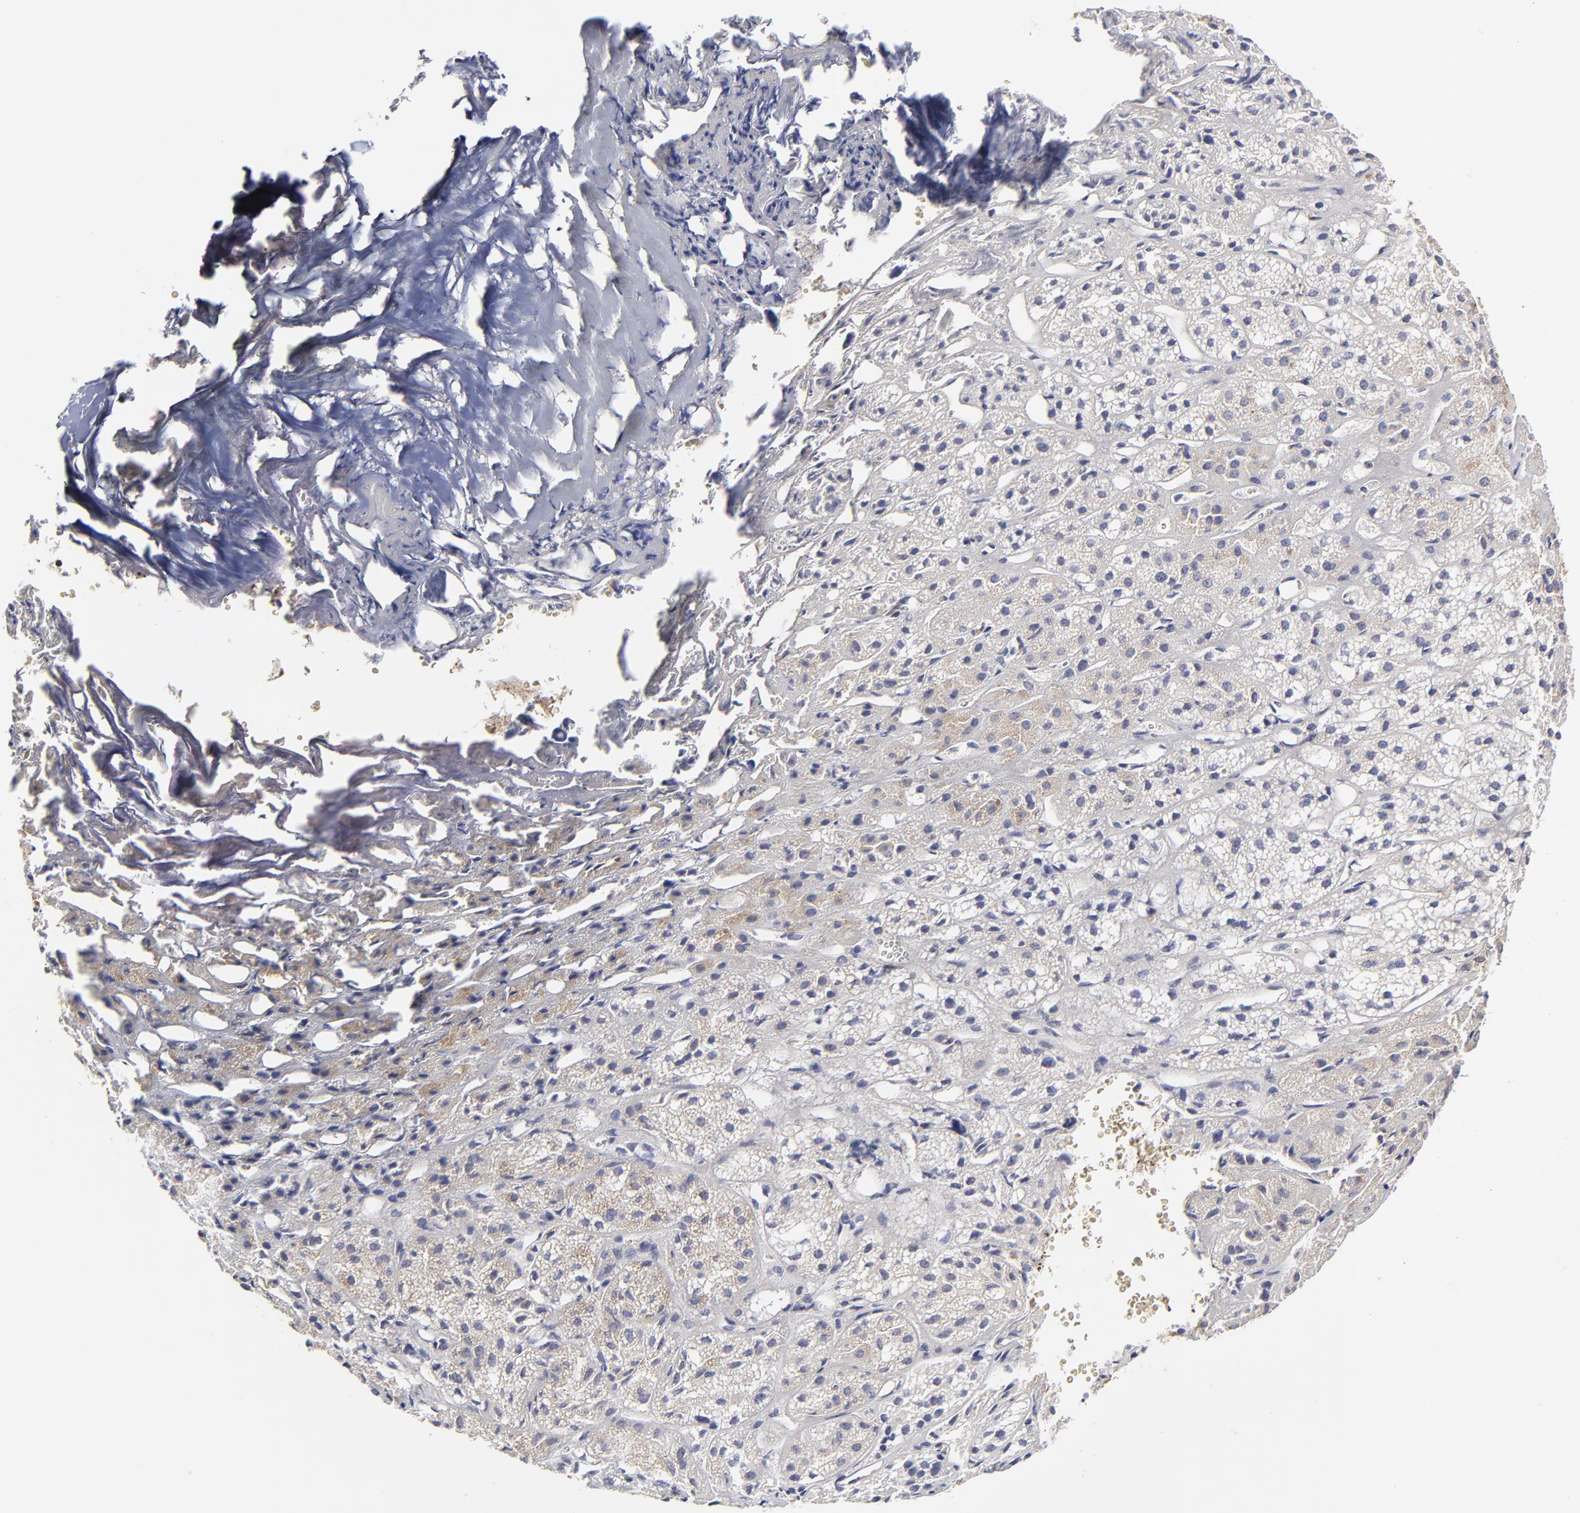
{"staining": {"intensity": "moderate", "quantity": "<25%", "location": "cytoplasmic/membranous"}, "tissue": "adrenal gland", "cell_type": "Glandular cells", "image_type": "normal", "snomed": [{"axis": "morphology", "description": "Normal tissue, NOS"}, {"axis": "topography", "description": "Adrenal gland"}], "caption": "A brown stain highlights moderate cytoplasmic/membranous staining of a protein in glandular cells of normal adrenal gland. The staining was performed using DAB to visualize the protein expression in brown, while the nuclei were stained in blue with hematoxylin (Magnification: 20x).", "gene": "MAP2K7", "patient": {"sex": "female", "age": 71}}